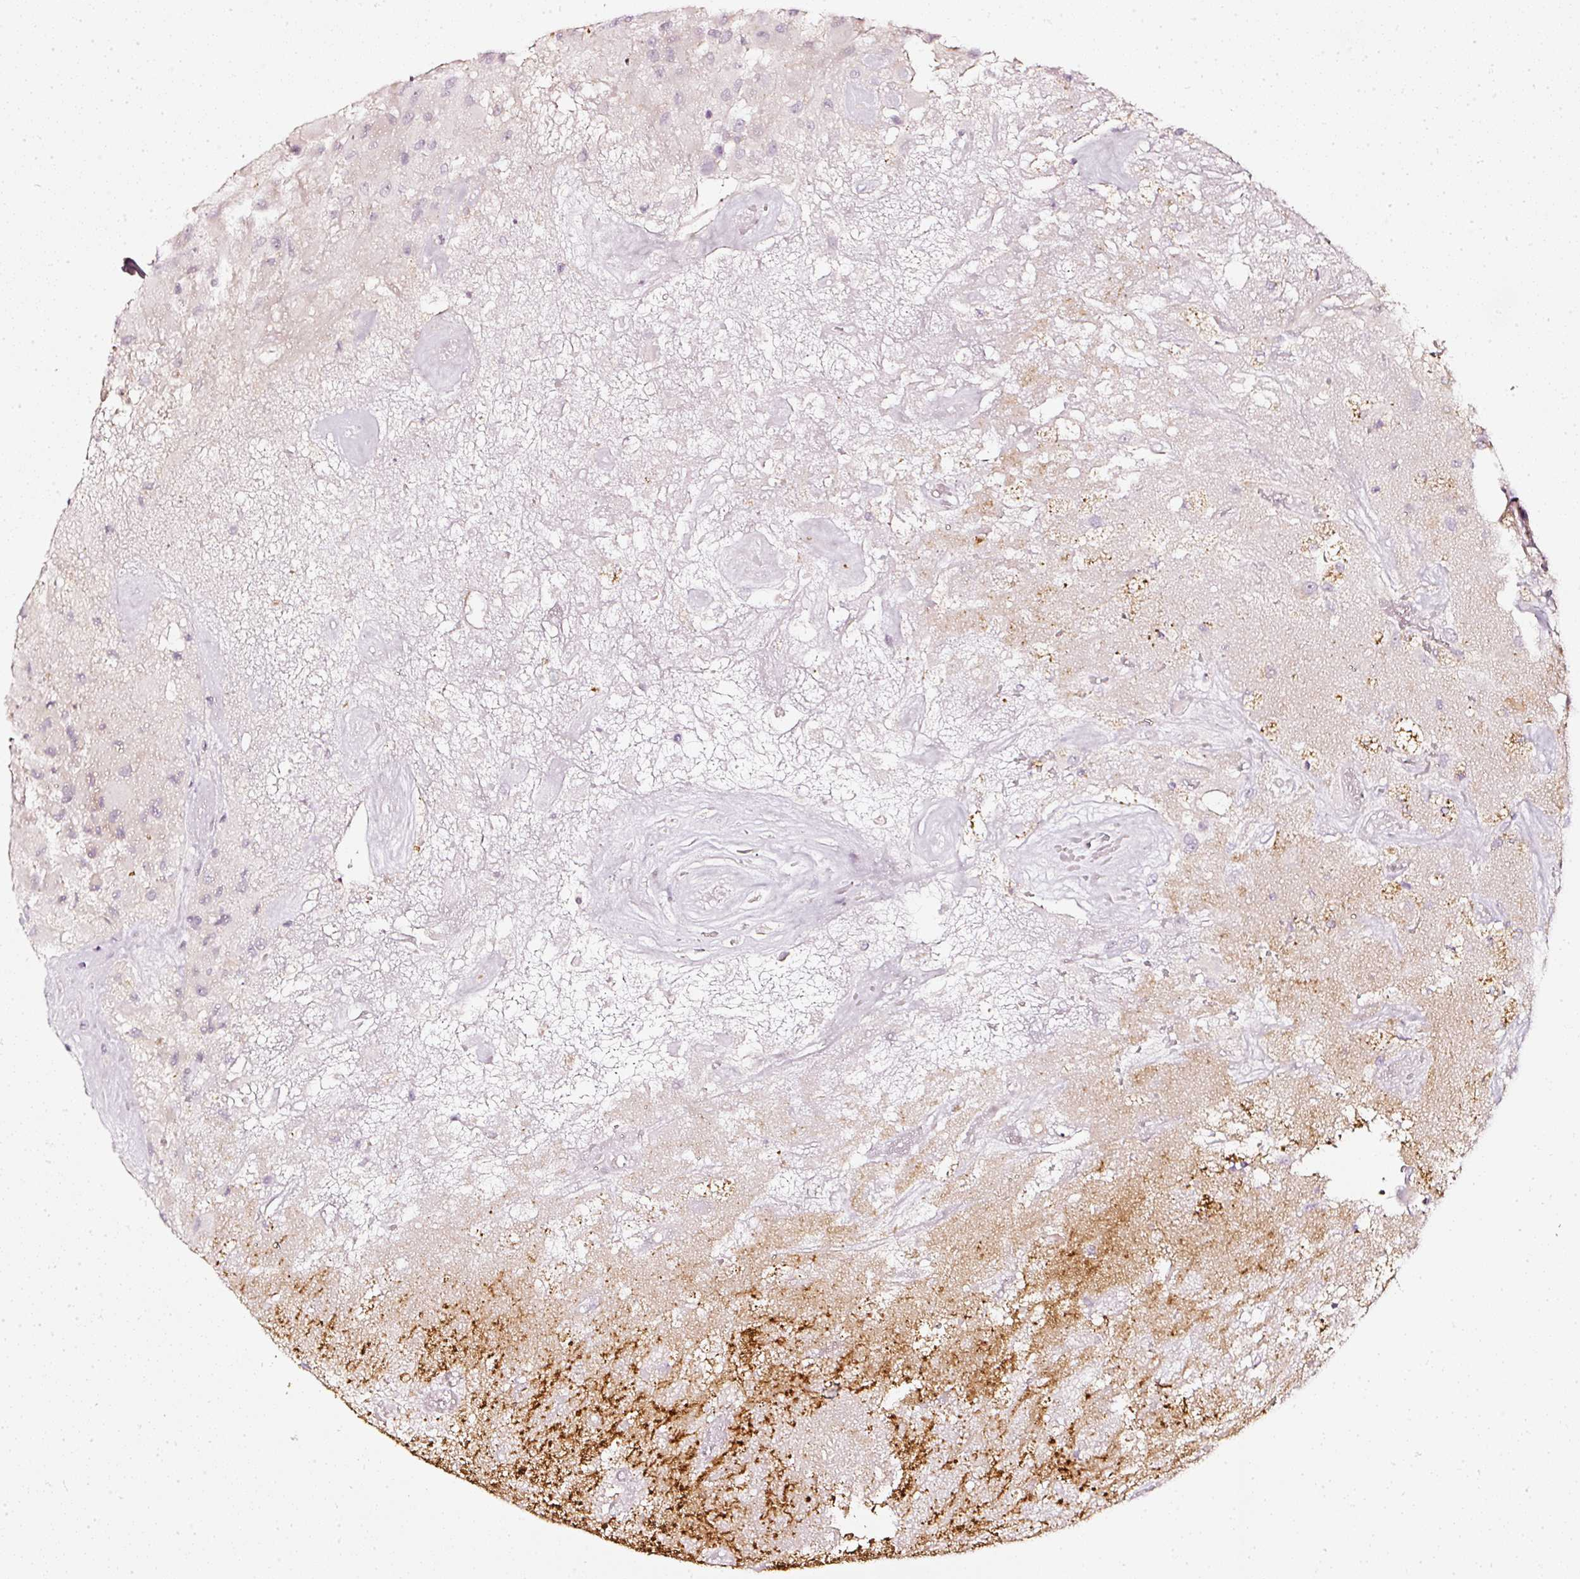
{"staining": {"intensity": "negative", "quantity": "none", "location": "none"}, "tissue": "glioma", "cell_type": "Tumor cells", "image_type": "cancer", "snomed": [{"axis": "morphology", "description": "Glioma, malignant, High grade"}, {"axis": "topography", "description": "Brain"}], "caption": "Glioma was stained to show a protein in brown. There is no significant positivity in tumor cells.", "gene": "CNP", "patient": {"sex": "female", "age": 67}}